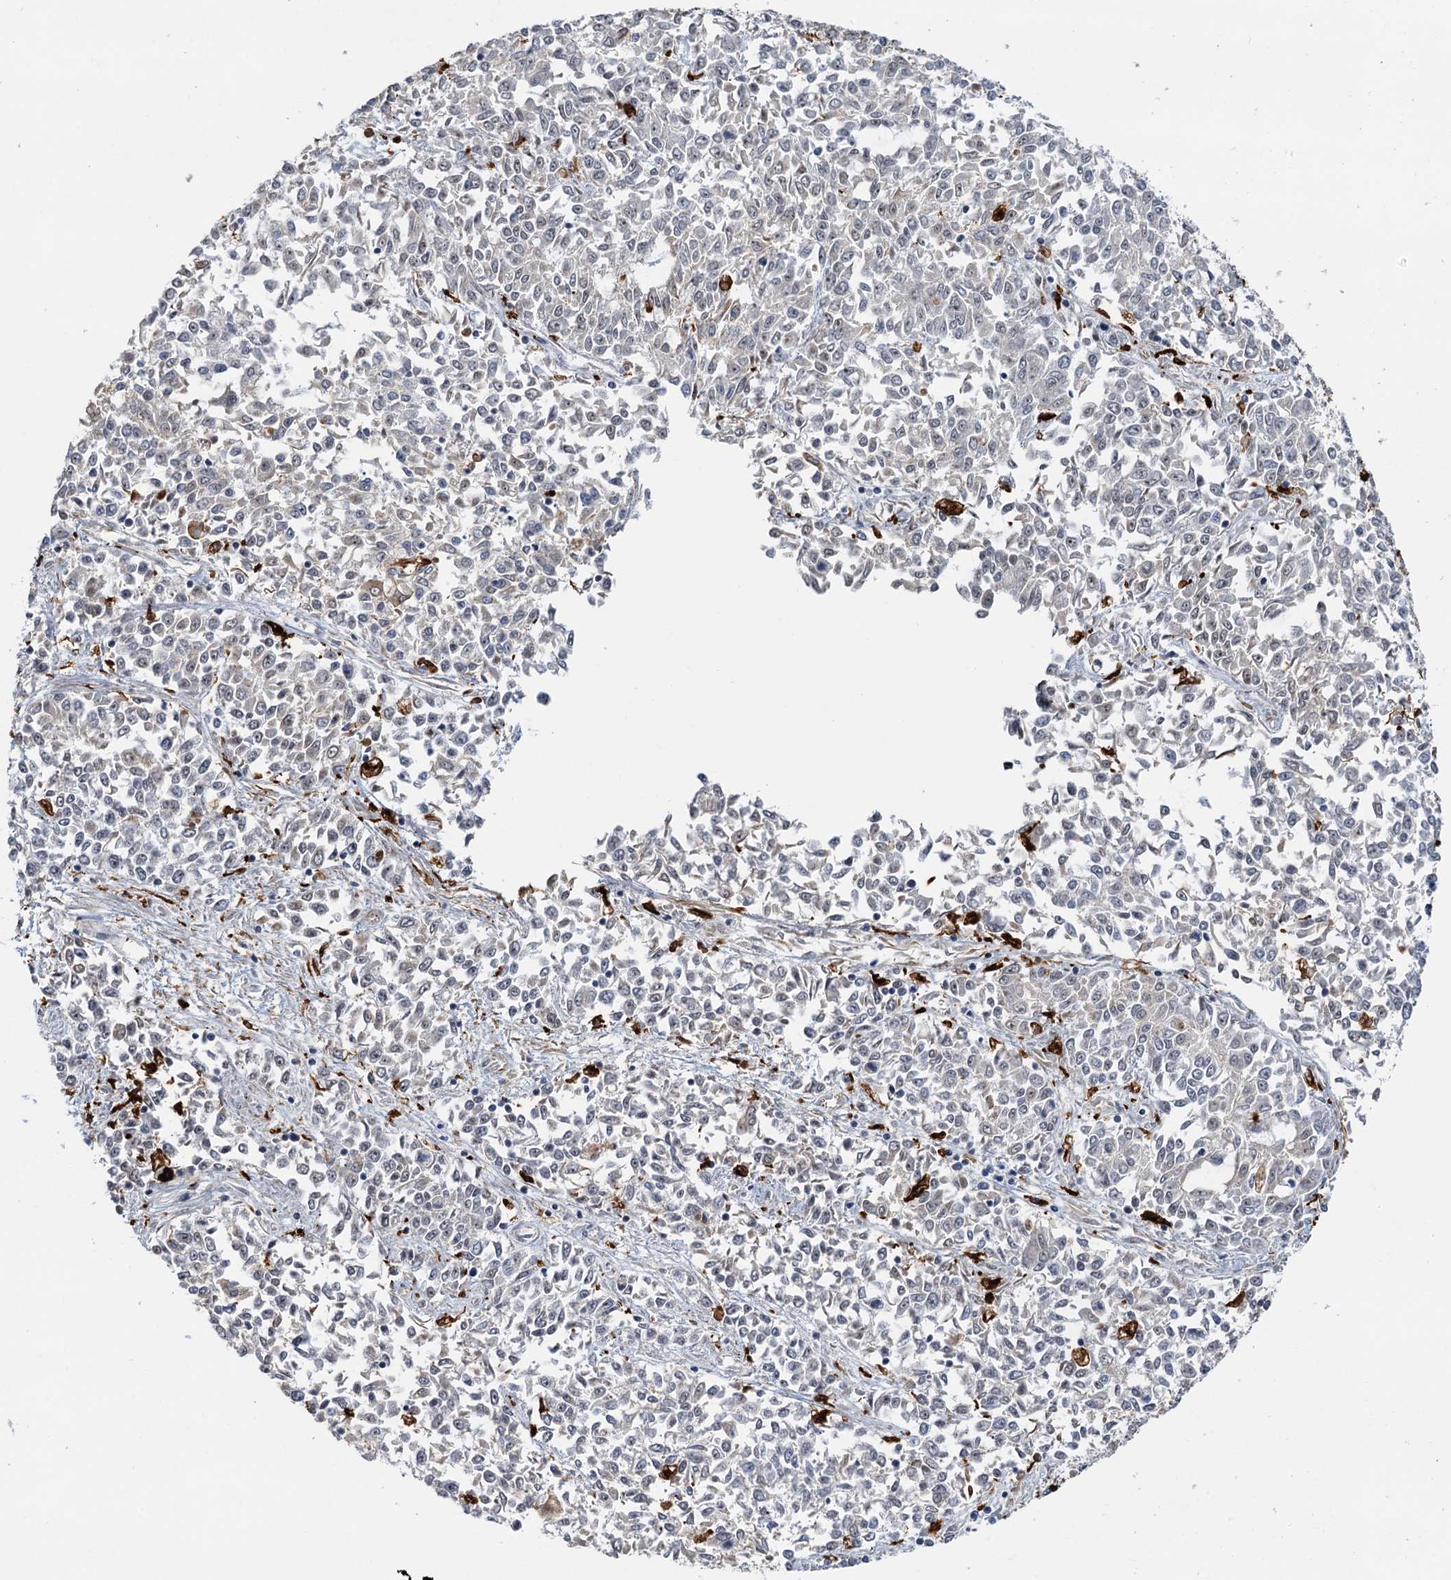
{"staining": {"intensity": "weak", "quantity": "<25%", "location": "nuclear"}, "tissue": "endometrial cancer", "cell_type": "Tumor cells", "image_type": "cancer", "snomed": [{"axis": "morphology", "description": "Adenocarcinoma, NOS"}, {"axis": "topography", "description": "Endometrium"}], "caption": "Tumor cells show no significant protein expression in endometrial cancer (adenocarcinoma).", "gene": "NAT10", "patient": {"sex": "female", "age": 50}}